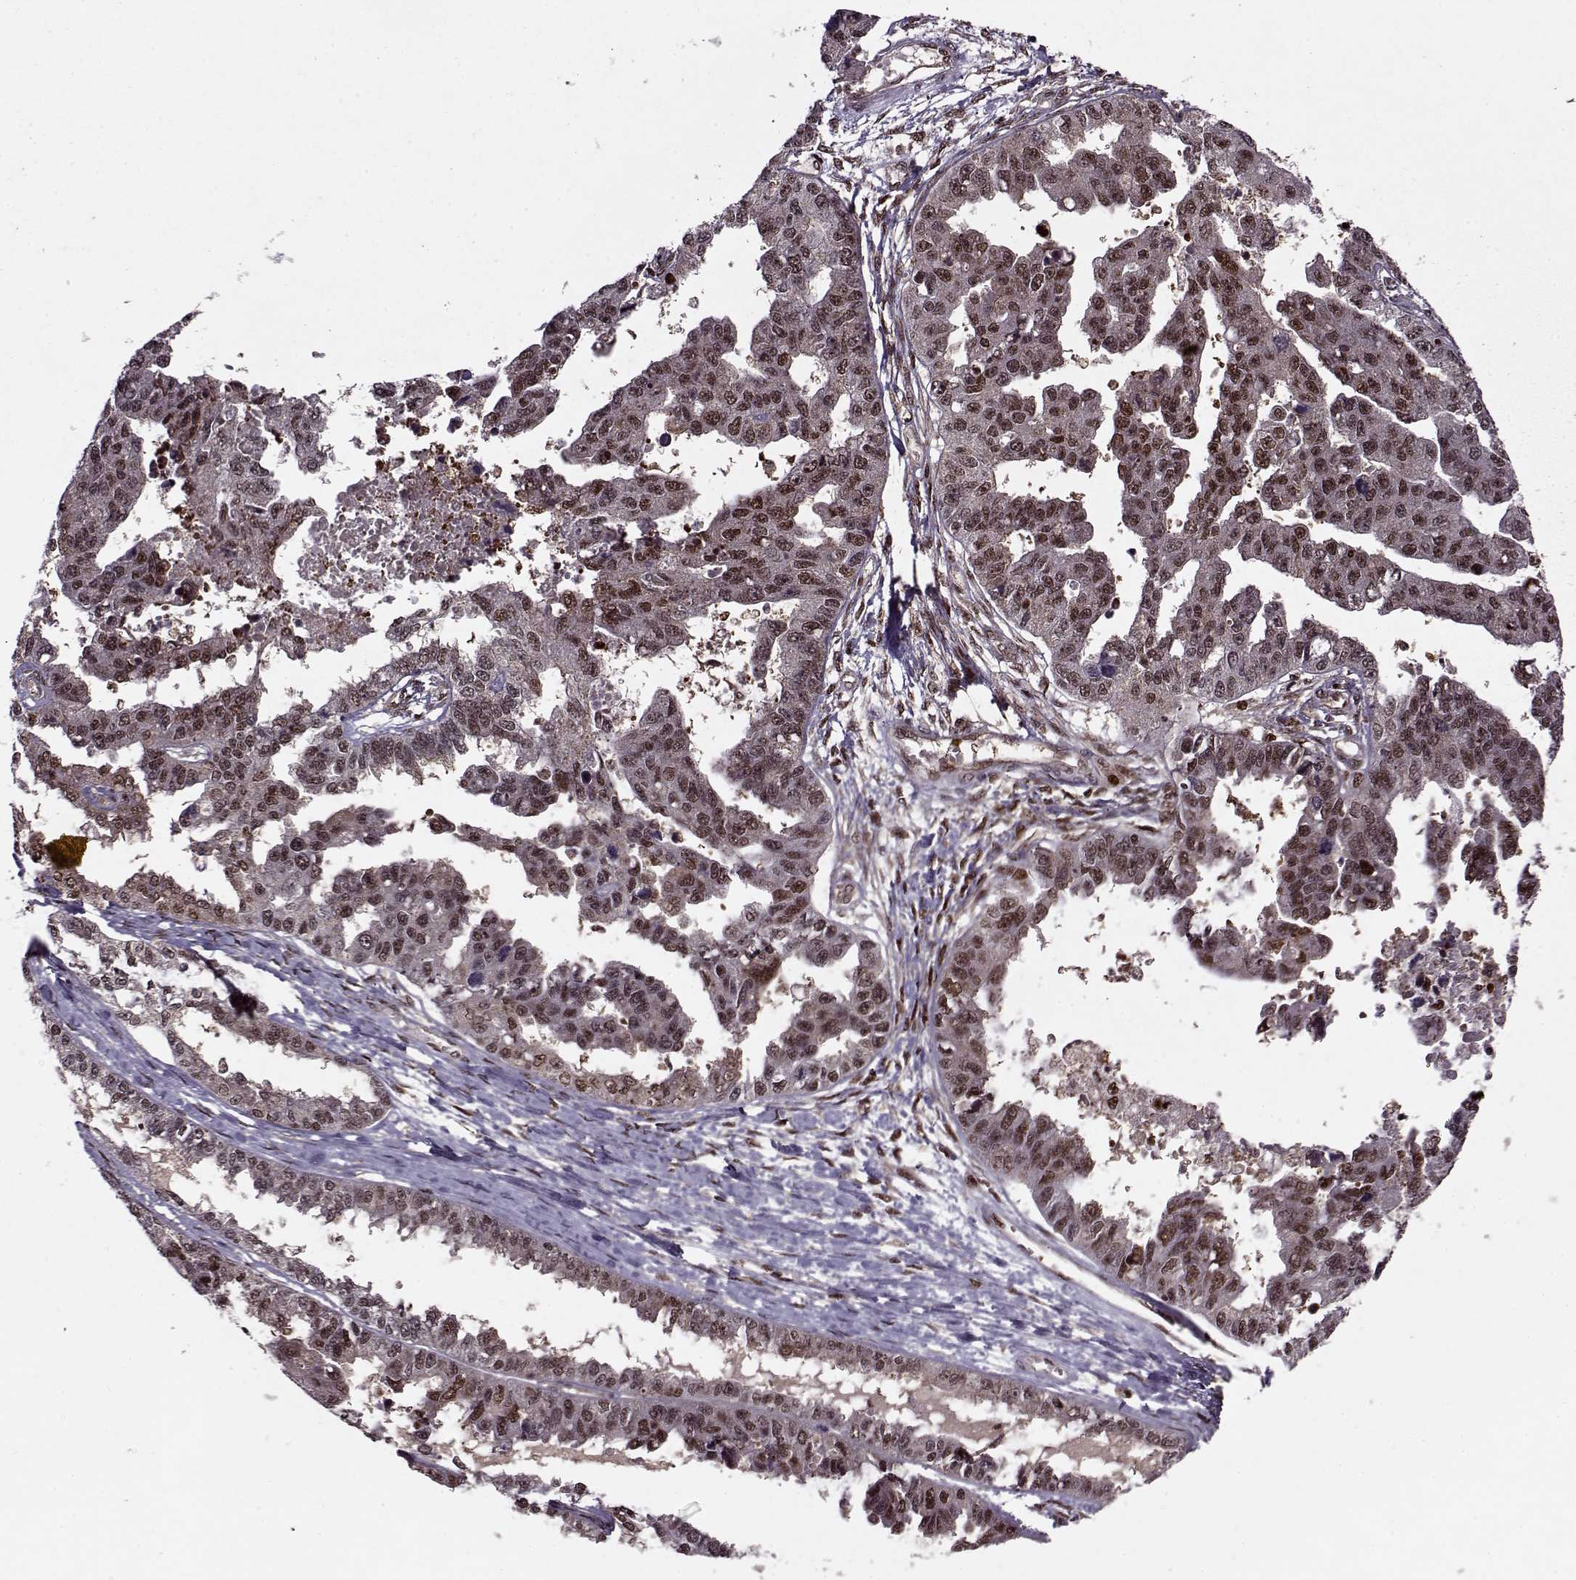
{"staining": {"intensity": "weak", "quantity": ">75%", "location": "nuclear"}, "tissue": "ovarian cancer", "cell_type": "Tumor cells", "image_type": "cancer", "snomed": [{"axis": "morphology", "description": "Cystadenocarcinoma, serous, NOS"}, {"axis": "topography", "description": "Ovary"}], "caption": "A photomicrograph showing weak nuclear expression in about >75% of tumor cells in ovarian cancer (serous cystadenocarcinoma), as visualized by brown immunohistochemical staining.", "gene": "PSMA7", "patient": {"sex": "female", "age": 58}}